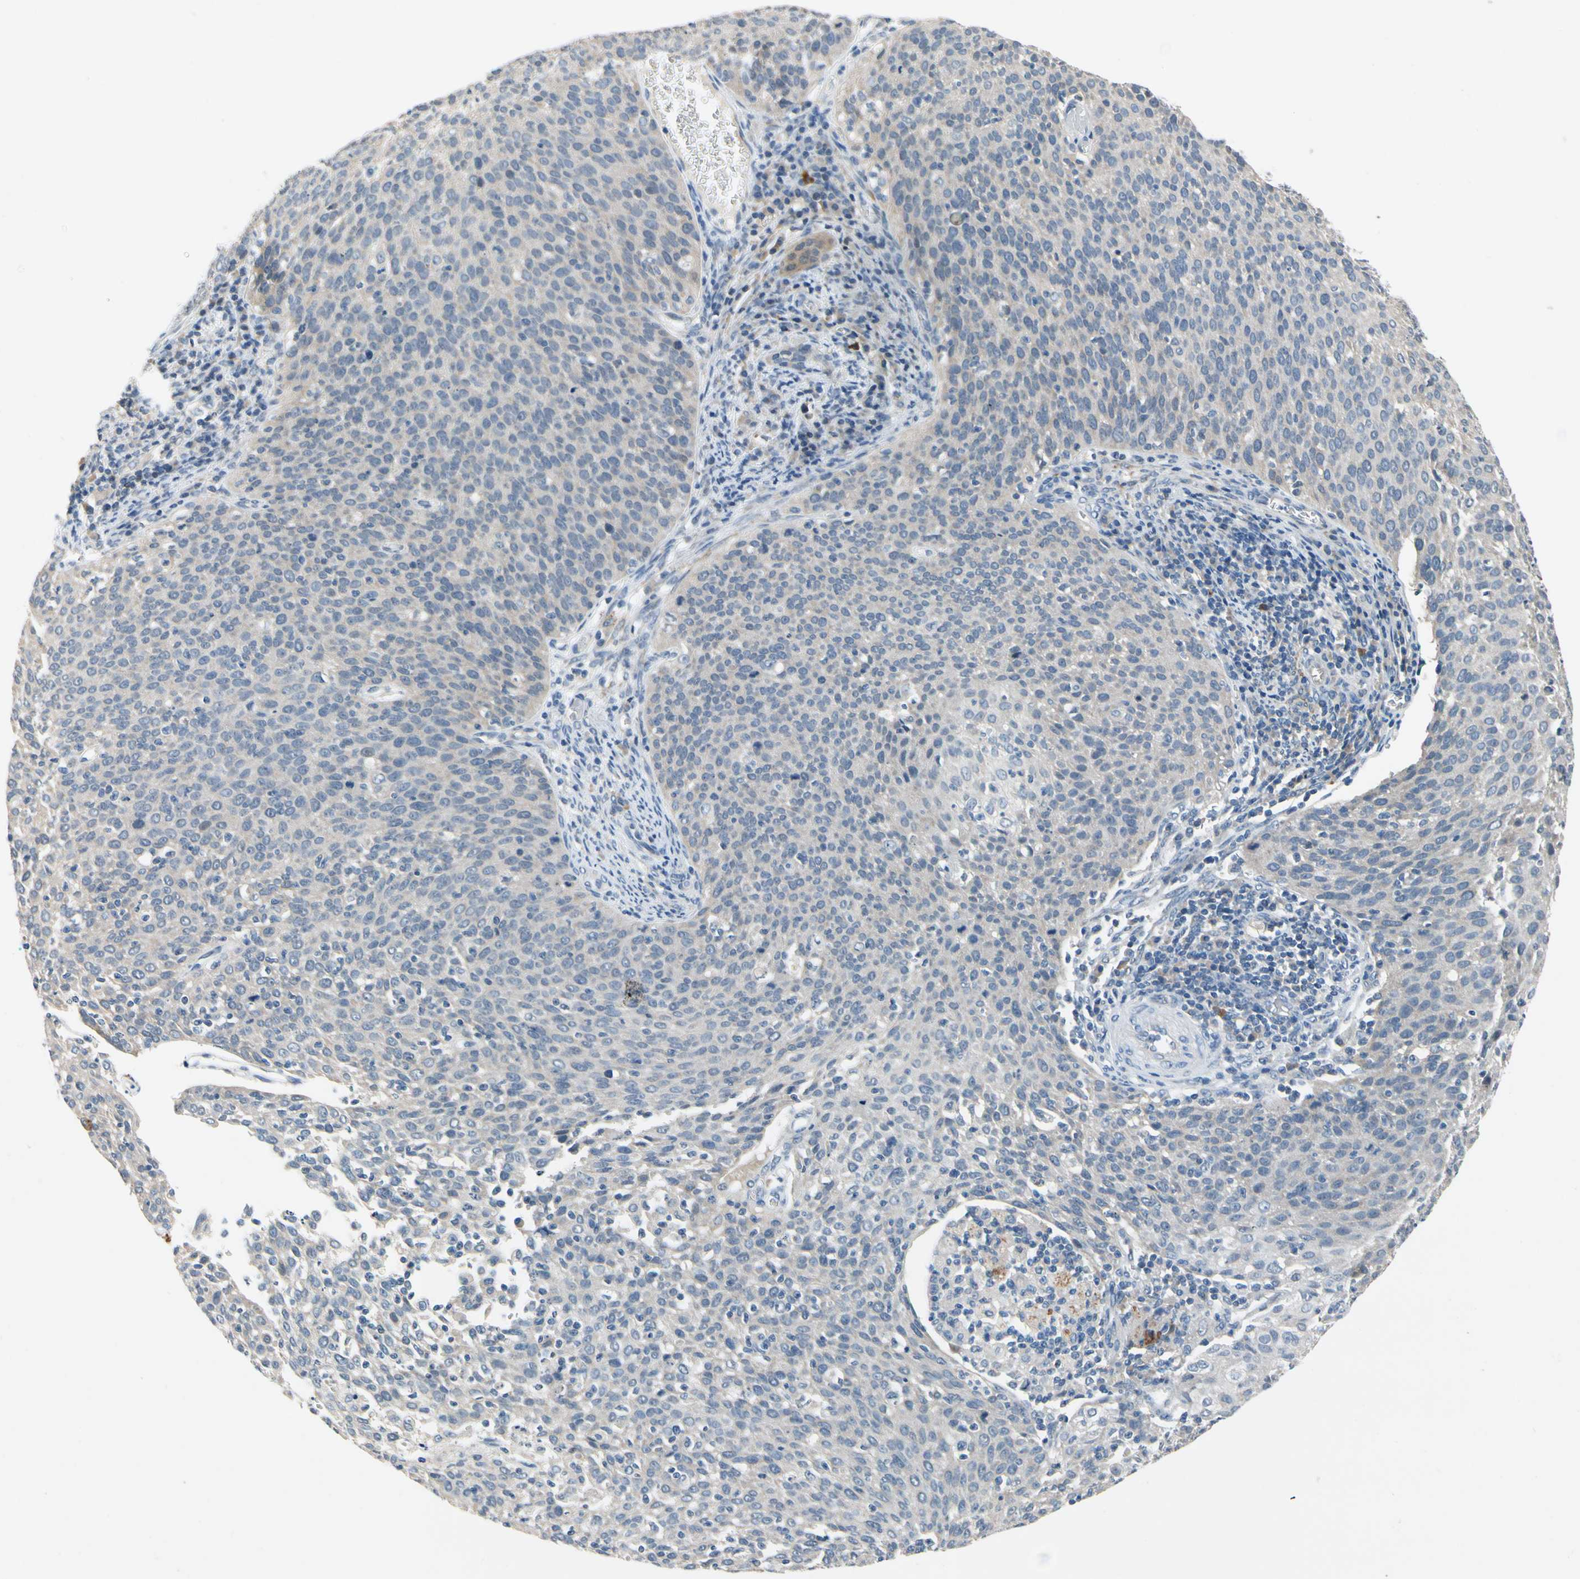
{"staining": {"intensity": "weak", "quantity": ">75%", "location": "cytoplasmic/membranous"}, "tissue": "cervical cancer", "cell_type": "Tumor cells", "image_type": "cancer", "snomed": [{"axis": "morphology", "description": "Squamous cell carcinoma, NOS"}, {"axis": "topography", "description": "Cervix"}], "caption": "Human cervical squamous cell carcinoma stained with a brown dye displays weak cytoplasmic/membranous positive staining in about >75% of tumor cells.", "gene": "SLC27A6", "patient": {"sex": "female", "age": 38}}